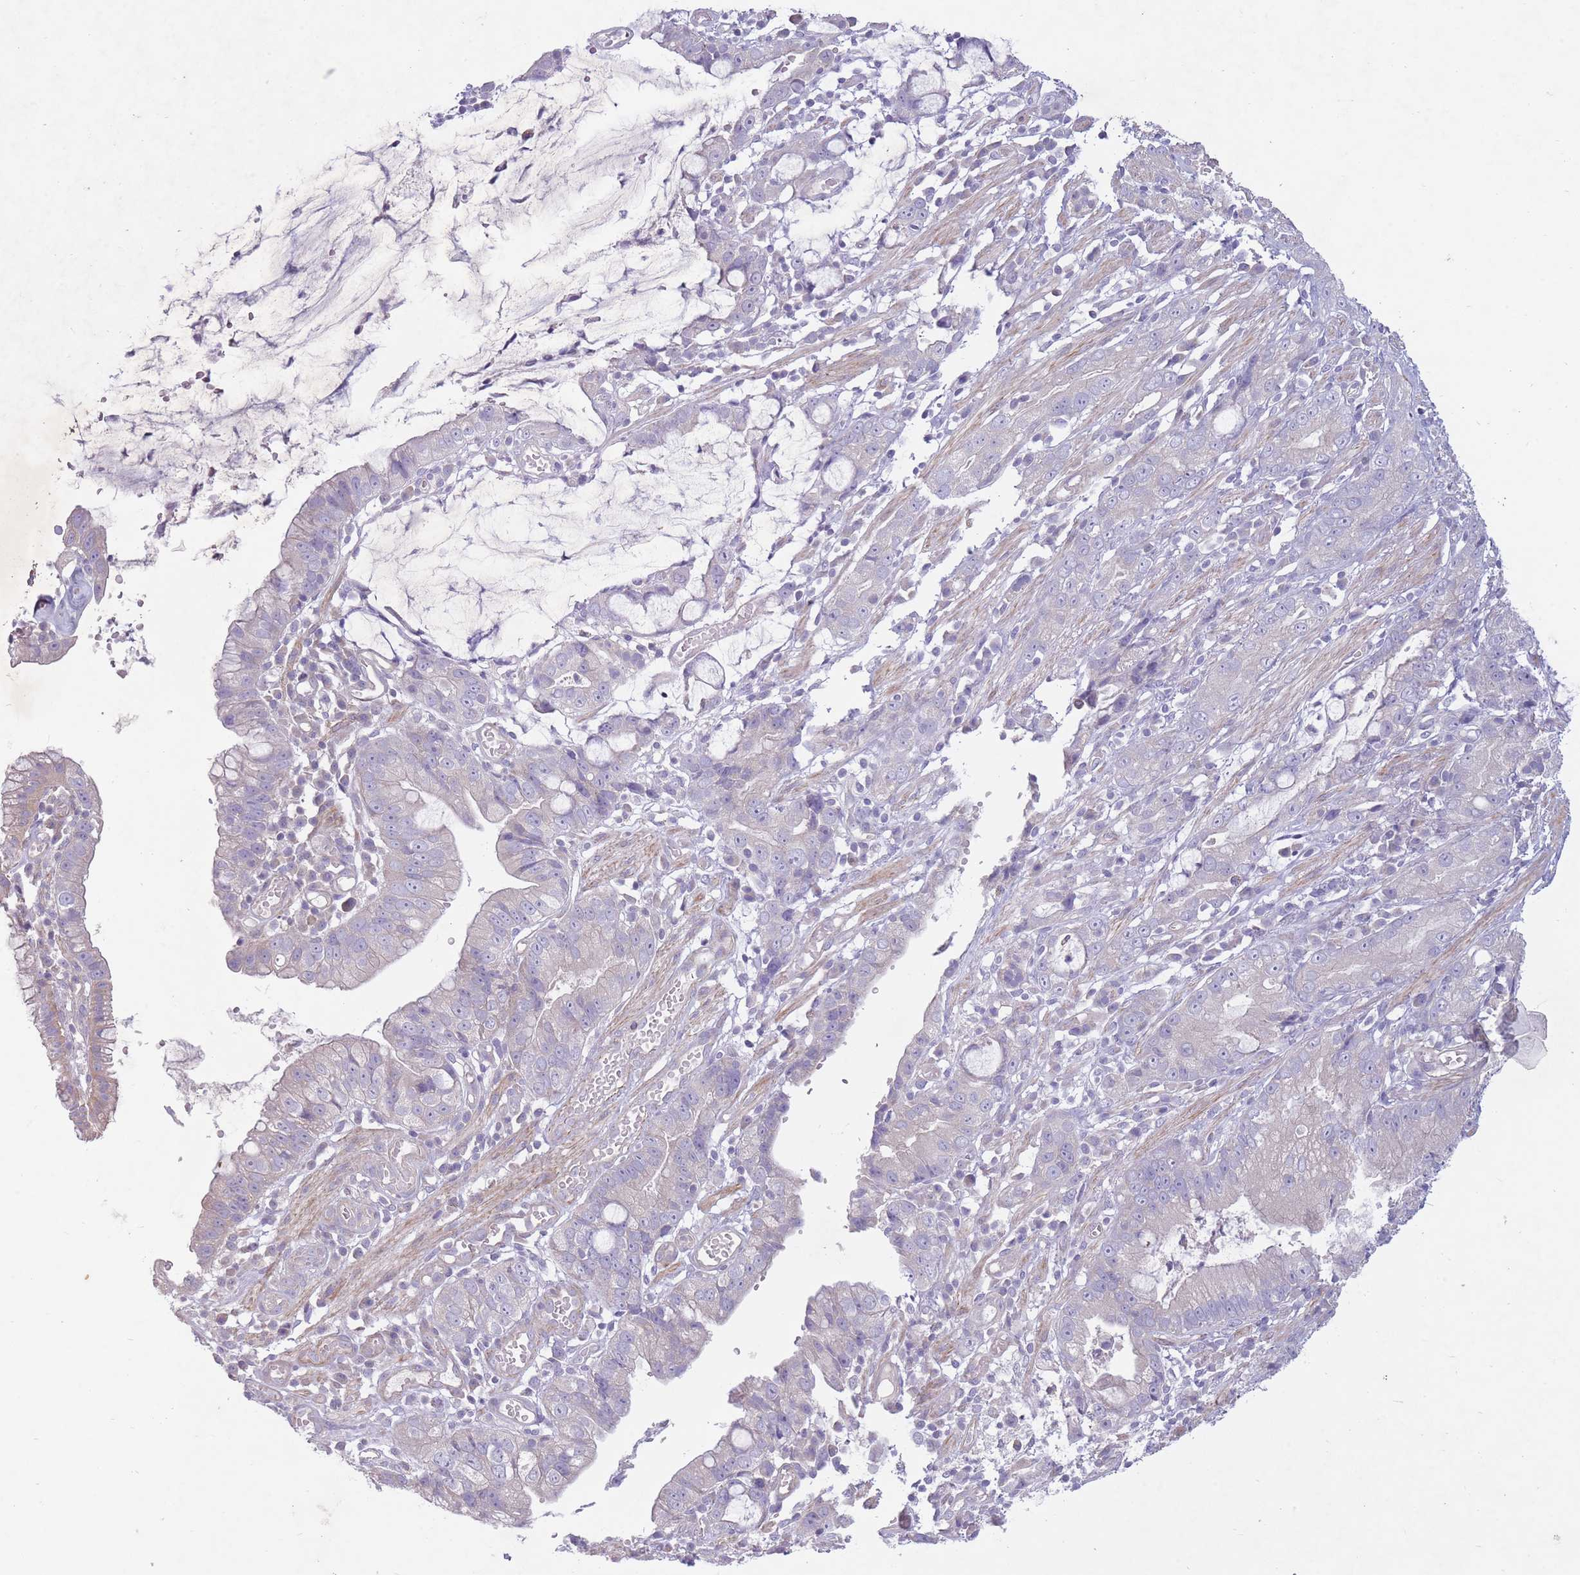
{"staining": {"intensity": "negative", "quantity": "none", "location": "none"}, "tissue": "stomach cancer", "cell_type": "Tumor cells", "image_type": "cancer", "snomed": [{"axis": "morphology", "description": "Adenocarcinoma, NOS"}, {"axis": "topography", "description": "Stomach"}], "caption": "Stomach adenocarcinoma stained for a protein using immunohistochemistry (IHC) displays no expression tumor cells.", "gene": "PNPLA5", "patient": {"sex": "male", "age": 55}}